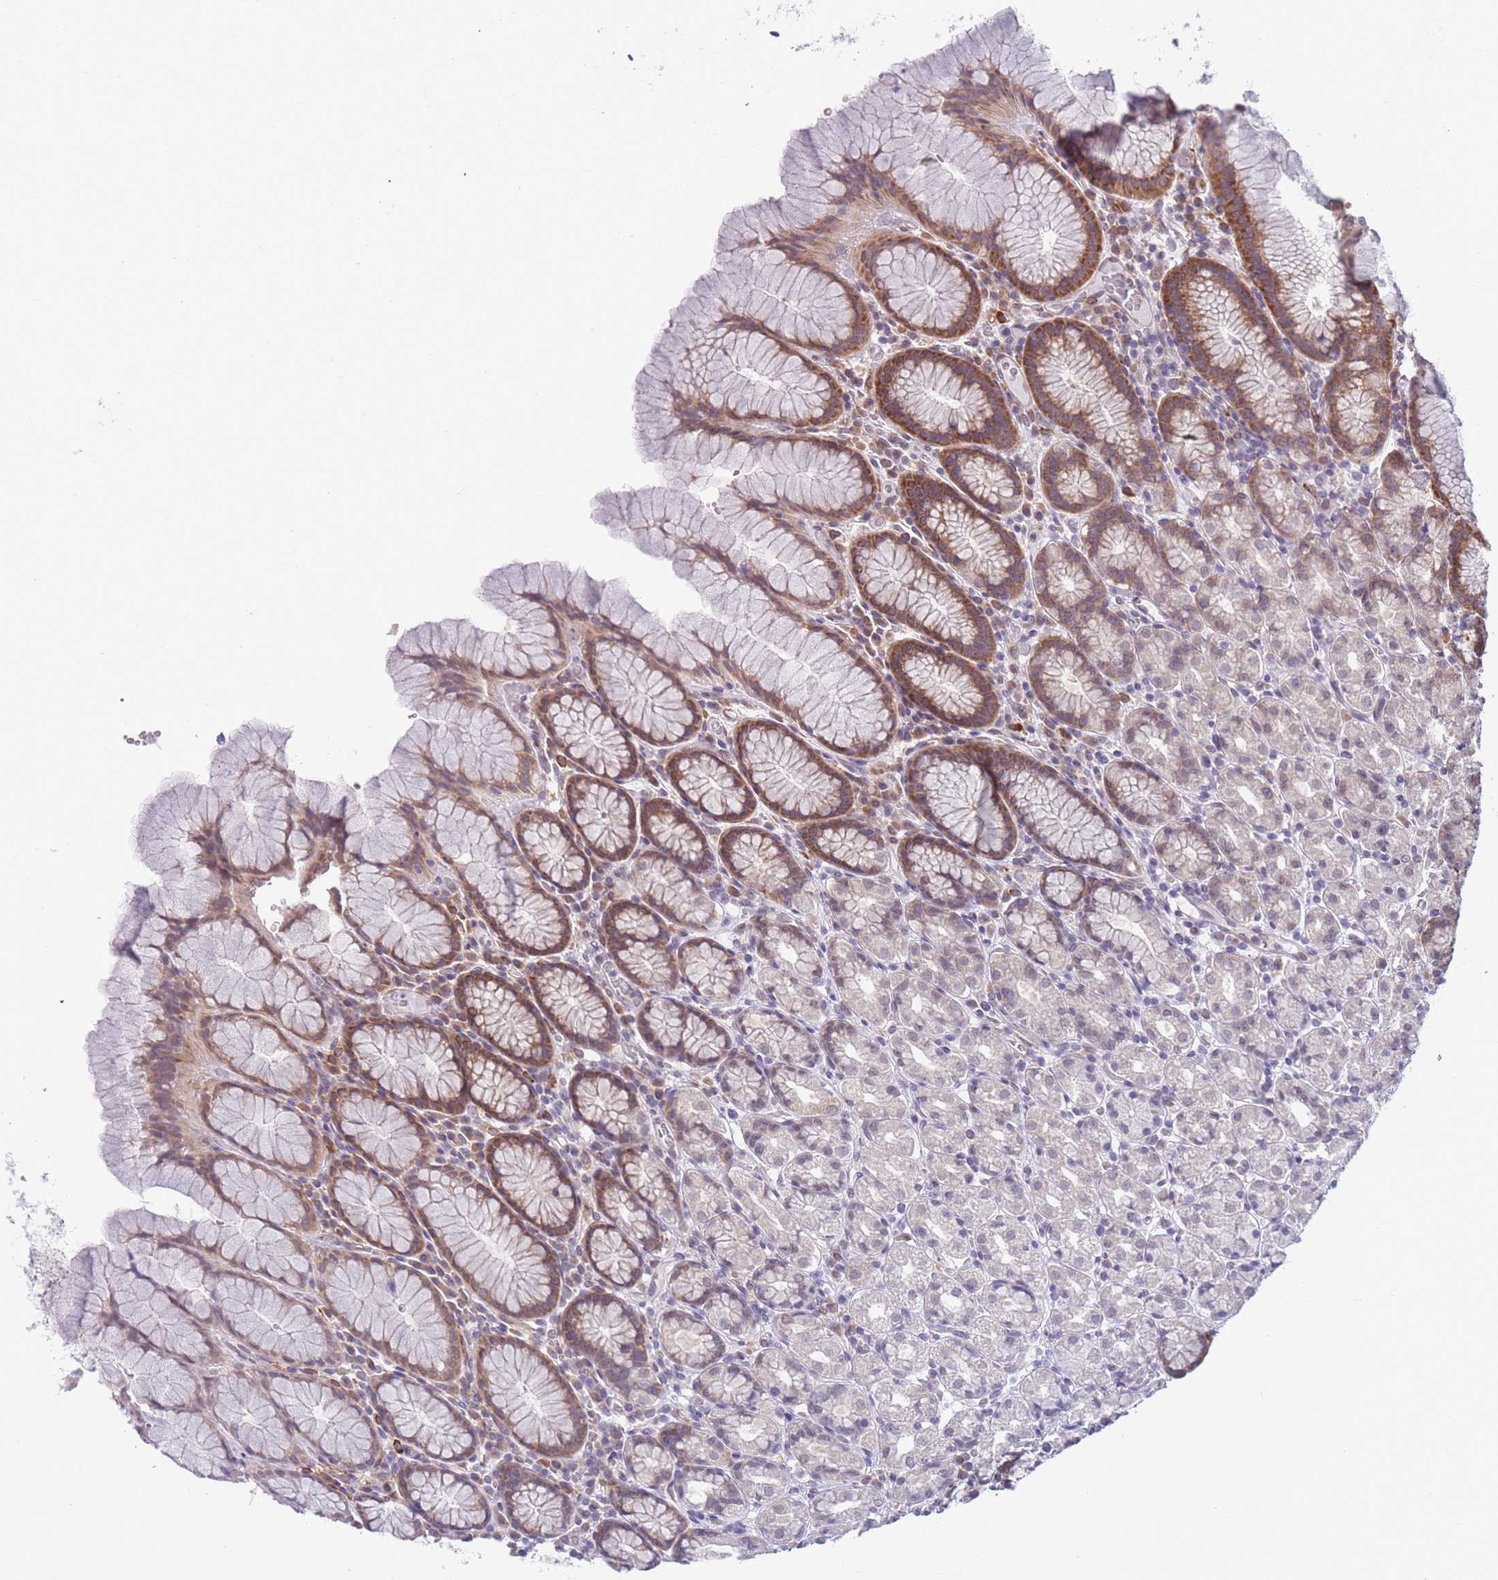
{"staining": {"intensity": "moderate", "quantity": "25%-75%", "location": "cytoplasmic/membranous"}, "tissue": "stomach", "cell_type": "Glandular cells", "image_type": "normal", "snomed": [{"axis": "morphology", "description": "Normal tissue, NOS"}, {"axis": "topography", "description": "Stomach, upper"}, {"axis": "topography", "description": "Stomach"}], "caption": "IHC photomicrograph of benign human stomach stained for a protein (brown), which shows medium levels of moderate cytoplasmic/membranous positivity in approximately 25%-75% of glandular cells.", "gene": "TMEM121", "patient": {"sex": "male", "age": 62}}